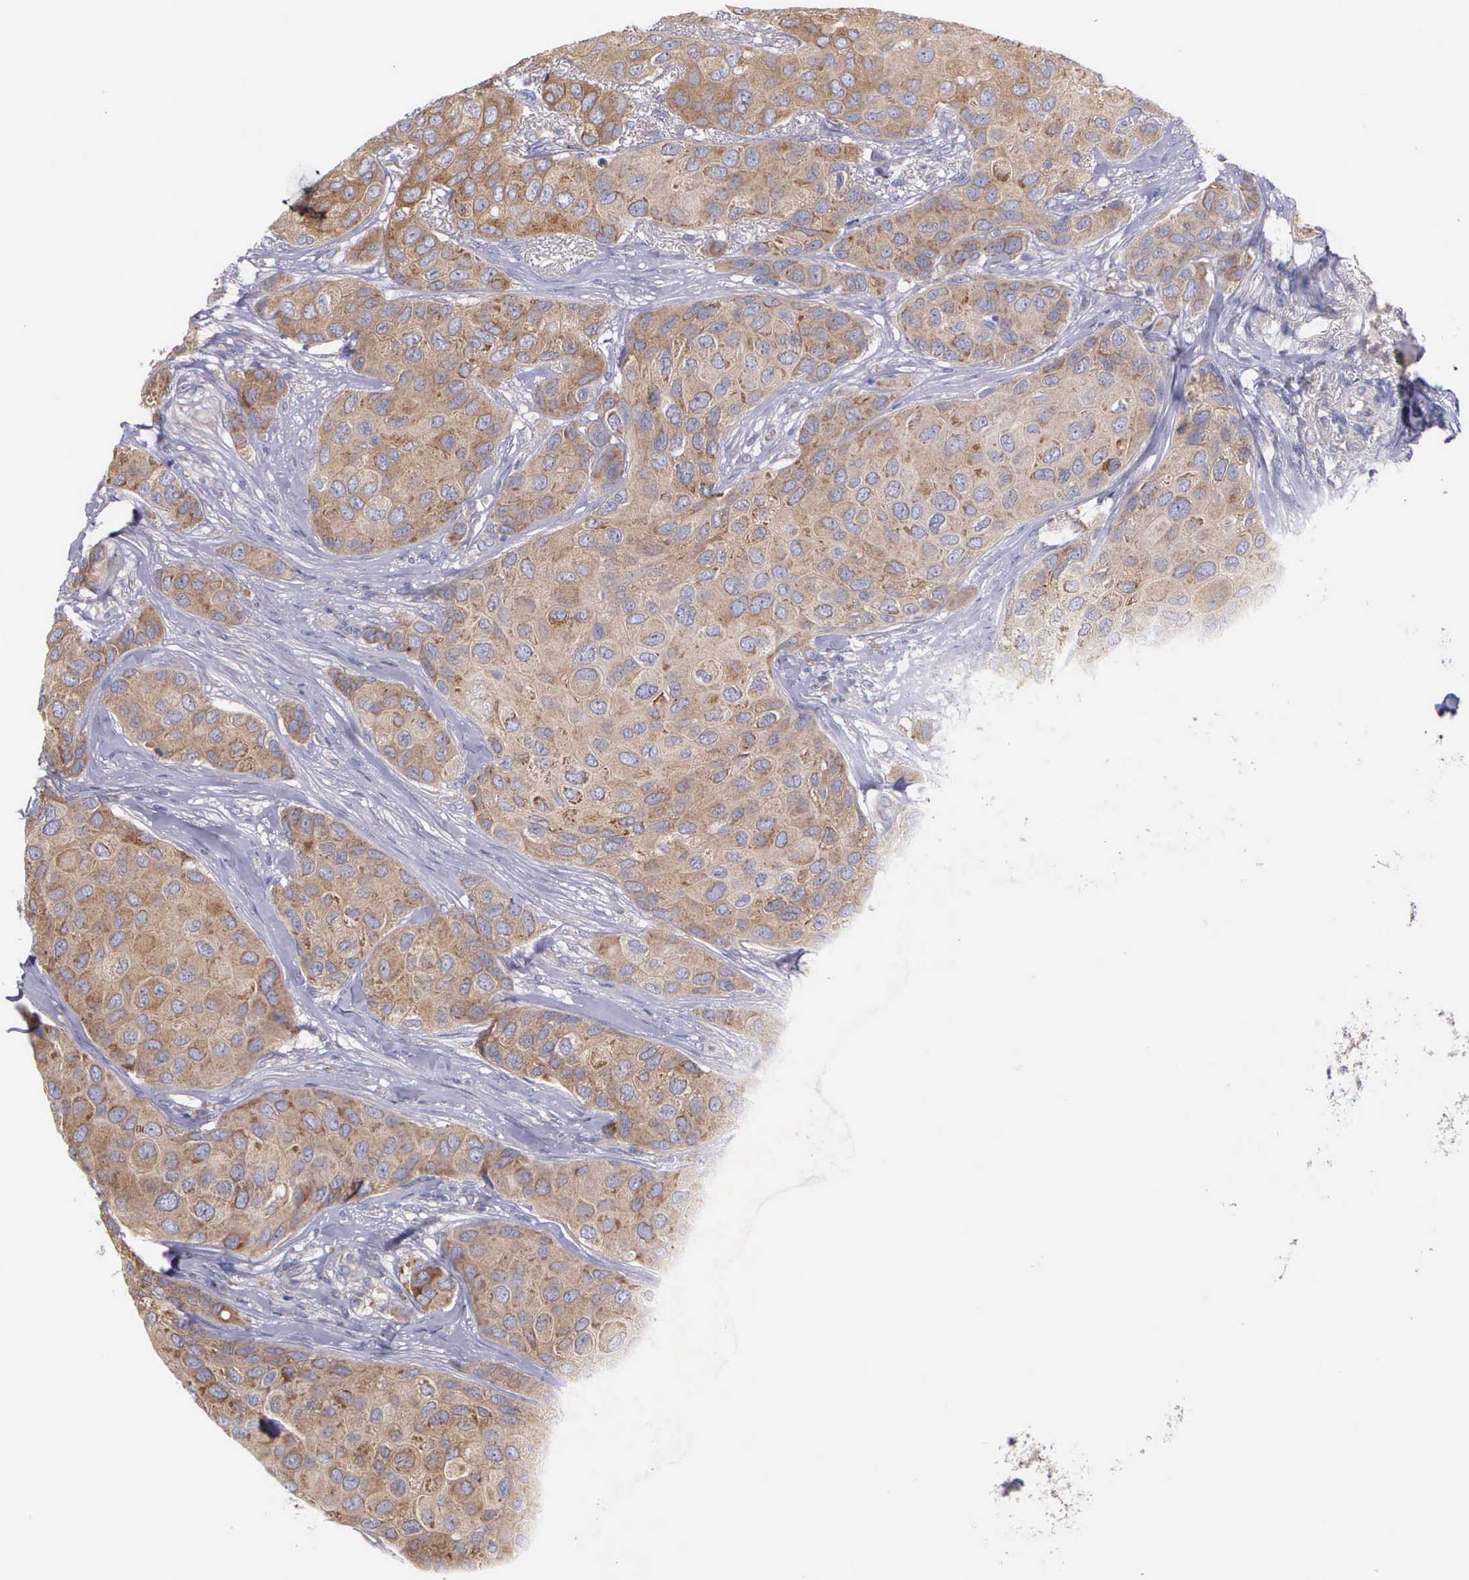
{"staining": {"intensity": "moderate", "quantity": ">75%", "location": "cytoplasmic/membranous"}, "tissue": "breast cancer", "cell_type": "Tumor cells", "image_type": "cancer", "snomed": [{"axis": "morphology", "description": "Duct carcinoma"}, {"axis": "topography", "description": "Breast"}], "caption": "A brown stain labels moderate cytoplasmic/membranous positivity of a protein in breast cancer (intraductal carcinoma) tumor cells. (Brightfield microscopy of DAB IHC at high magnification).", "gene": "MIA2", "patient": {"sex": "female", "age": 68}}